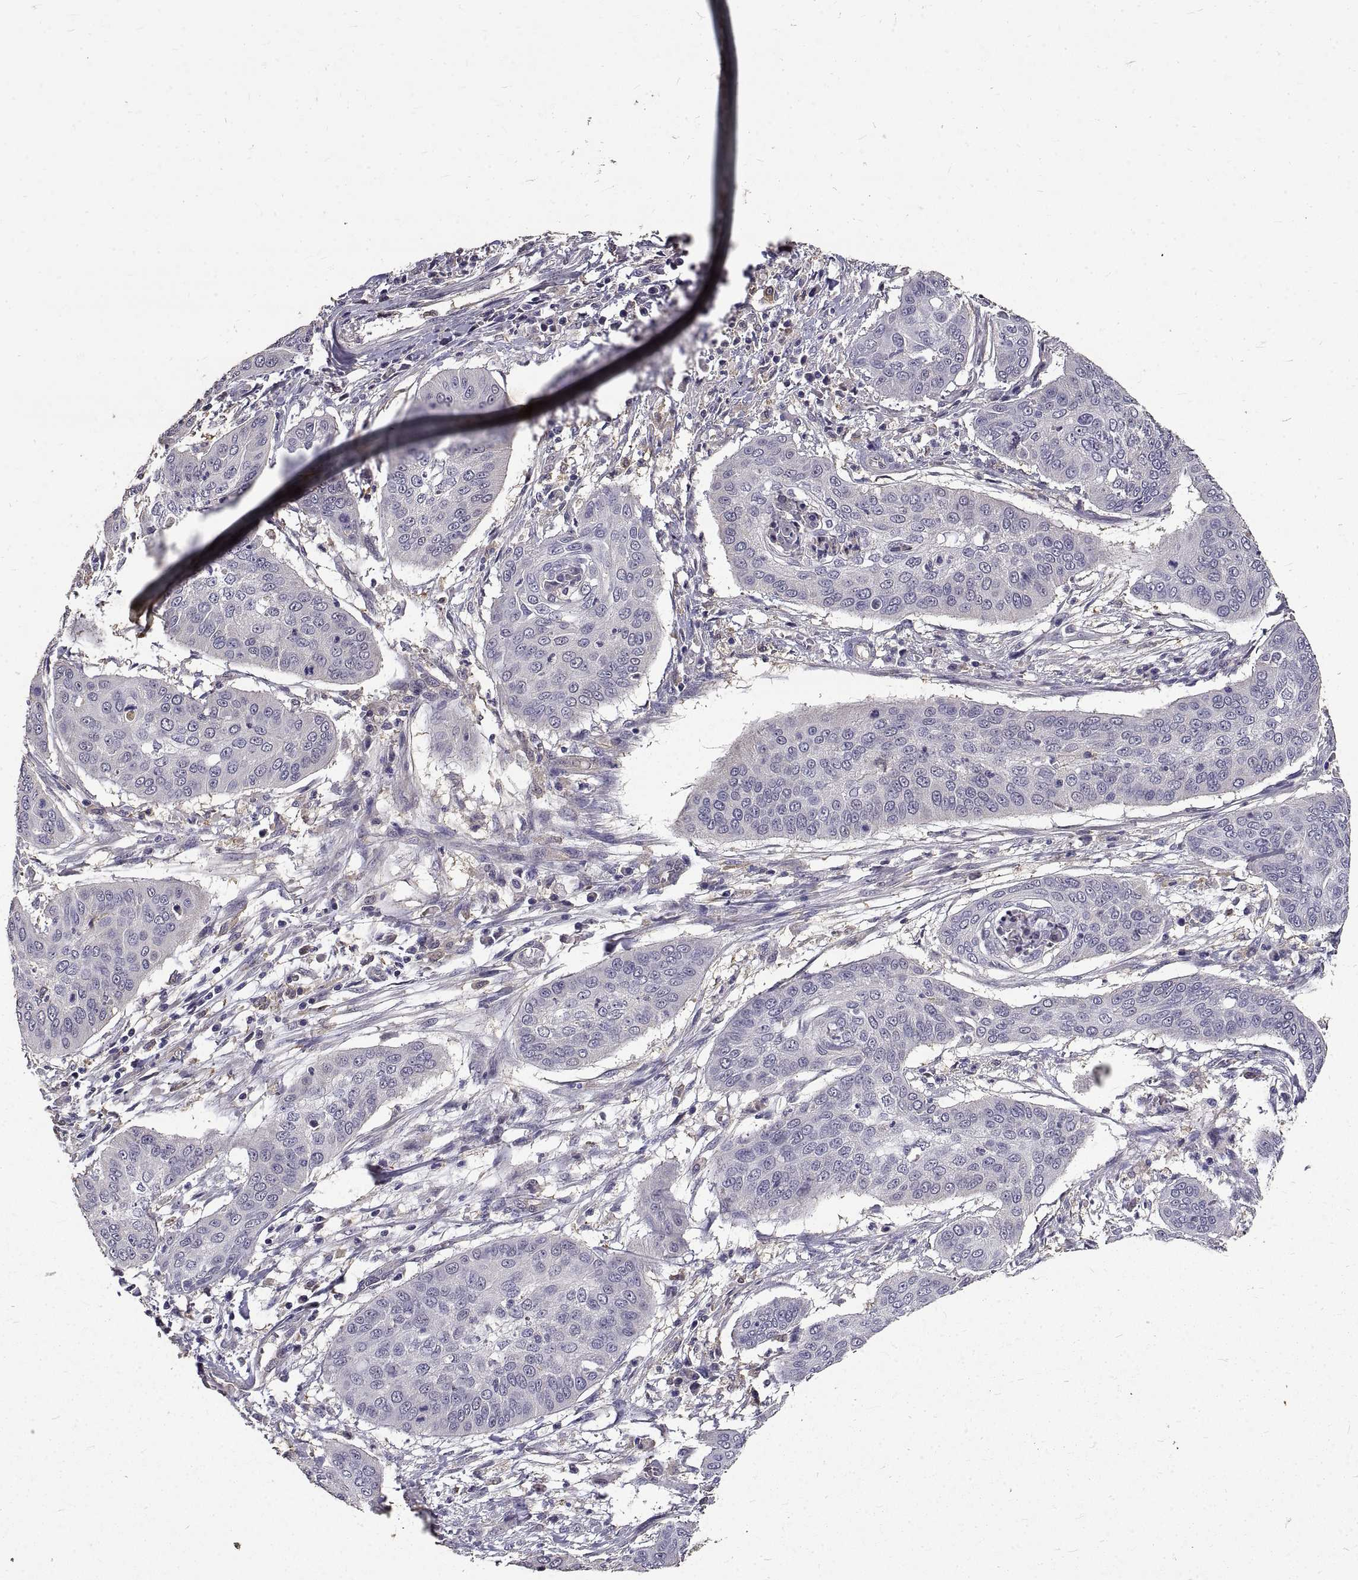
{"staining": {"intensity": "negative", "quantity": "none", "location": "none"}, "tissue": "cervical cancer", "cell_type": "Tumor cells", "image_type": "cancer", "snomed": [{"axis": "morphology", "description": "Squamous cell carcinoma, NOS"}, {"axis": "topography", "description": "Cervix"}], "caption": "Immunohistochemical staining of human squamous cell carcinoma (cervical) displays no significant expression in tumor cells.", "gene": "PEA15", "patient": {"sex": "female", "age": 39}}